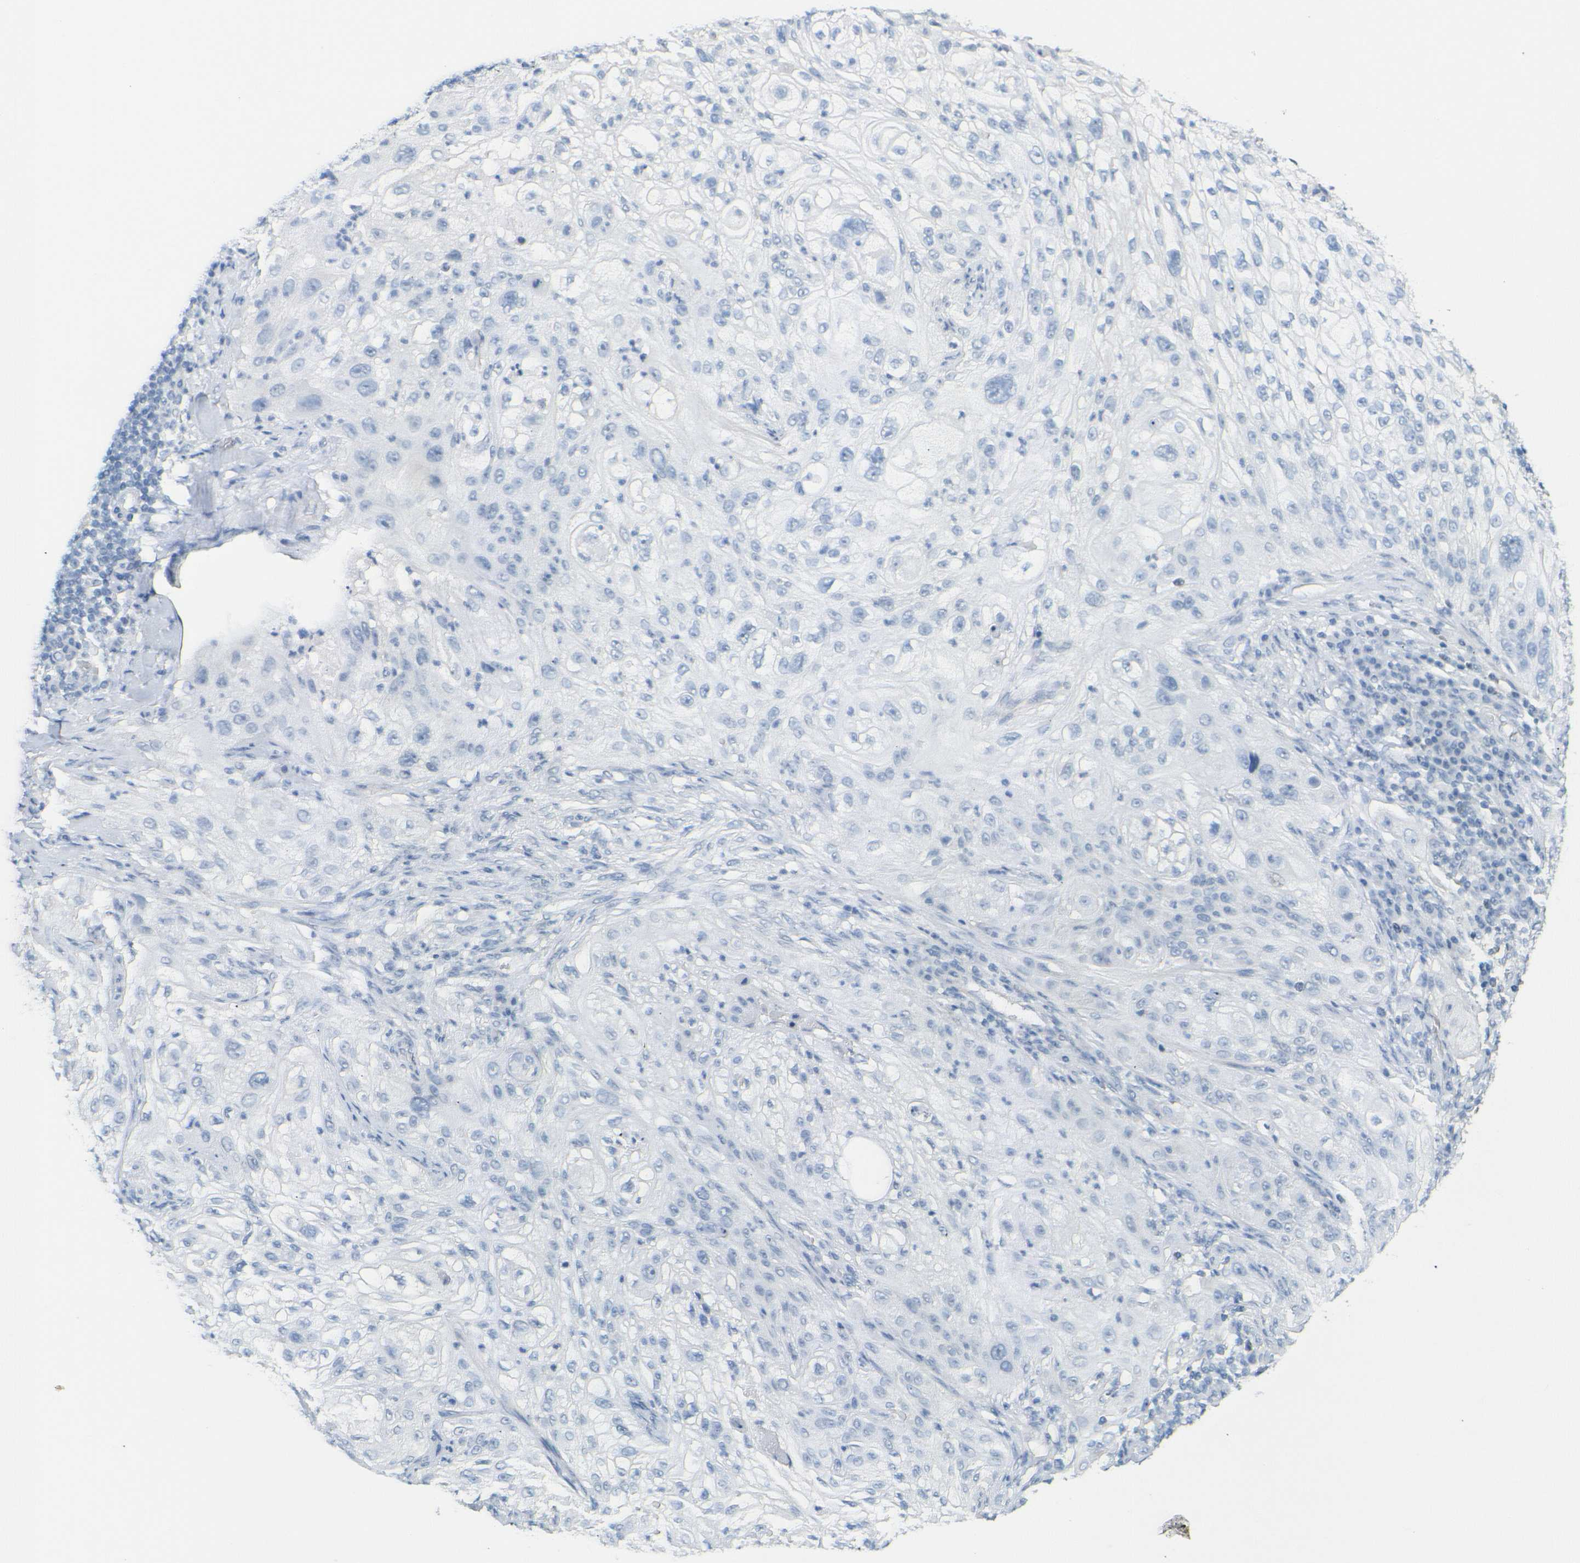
{"staining": {"intensity": "negative", "quantity": "none", "location": "none"}, "tissue": "lung cancer", "cell_type": "Tumor cells", "image_type": "cancer", "snomed": [{"axis": "morphology", "description": "Inflammation, NOS"}, {"axis": "morphology", "description": "Squamous cell carcinoma, NOS"}, {"axis": "topography", "description": "Lymph node"}, {"axis": "topography", "description": "Soft tissue"}, {"axis": "topography", "description": "Lung"}], "caption": "The image demonstrates no significant staining in tumor cells of squamous cell carcinoma (lung). Nuclei are stained in blue.", "gene": "OPN1SW", "patient": {"sex": "male", "age": 66}}